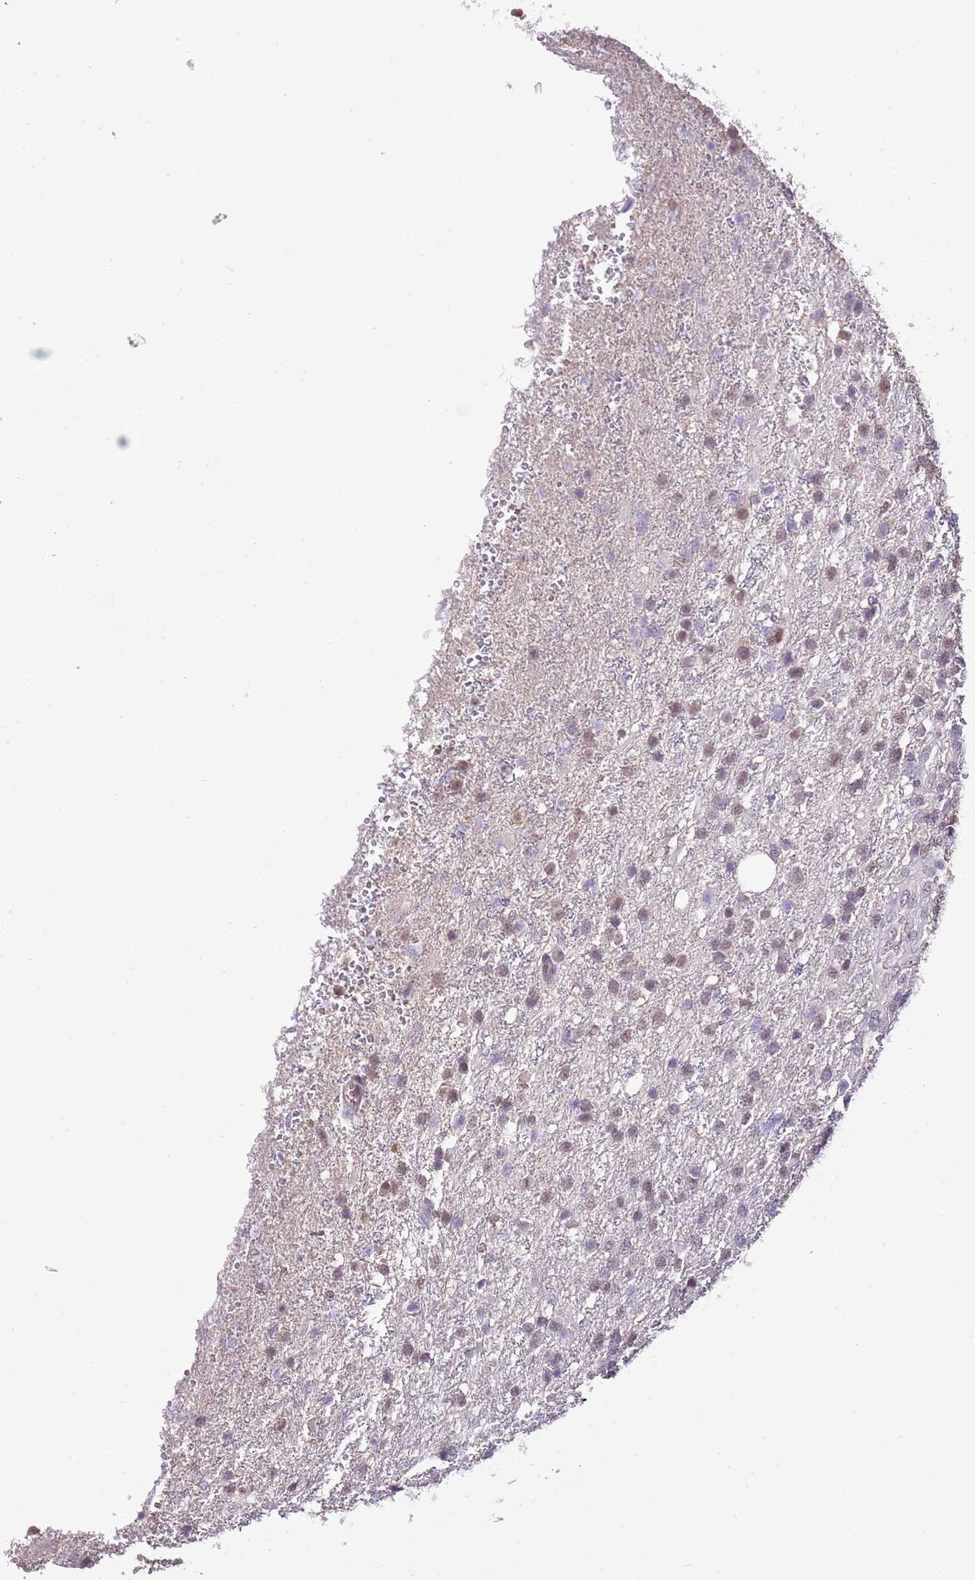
{"staining": {"intensity": "moderate", "quantity": ">75%", "location": "nuclear"}, "tissue": "glioma", "cell_type": "Tumor cells", "image_type": "cancer", "snomed": [{"axis": "morphology", "description": "Glioma, malignant, High grade"}, {"axis": "topography", "description": "Brain"}], "caption": "There is medium levels of moderate nuclear positivity in tumor cells of malignant high-grade glioma, as demonstrated by immunohistochemical staining (brown color).", "gene": "IZUMO4", "patient": {"sex": "male", "age": 56}}